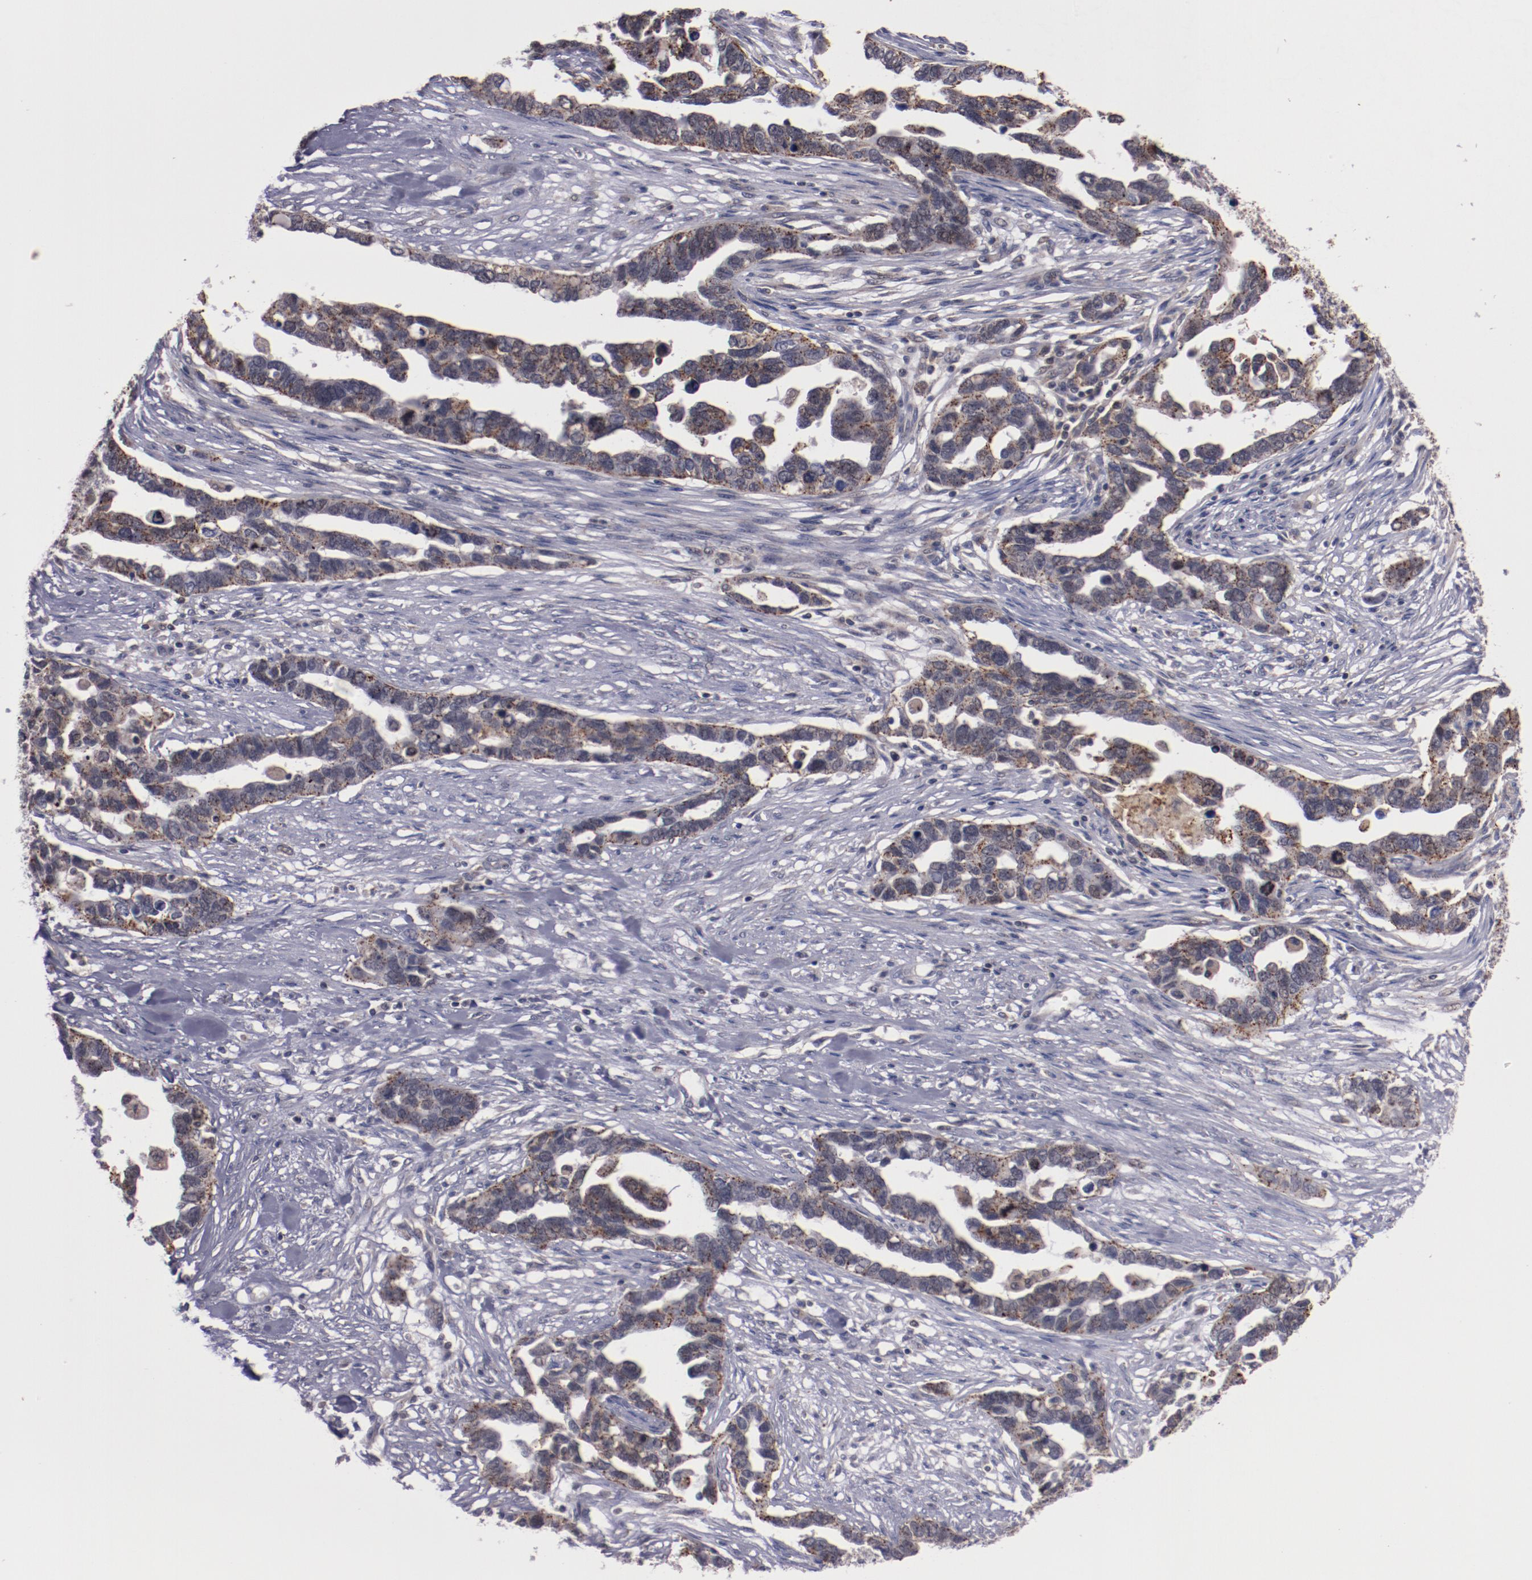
{"staining": {"intensity": "weak", "quantity": "25%-75%", "location": "cytoplasmic/membranous"}, "tissue": "ovarian cancer", "cell_type": "Tumor cells", "image_type": "cancer", "snomed": [{"axis": "morphology", "description": "Cystadenocarcinoma, serous, NOS"}, {"axis": "topography", "description": "Ovary"}], "caption": "Ovarian cancer (serous cystadenocarcinoma) stained with a protein marker displays weak staining in tumor cells.", "gene": "SYP", "patient": {"sex": "female", "age": 54}}